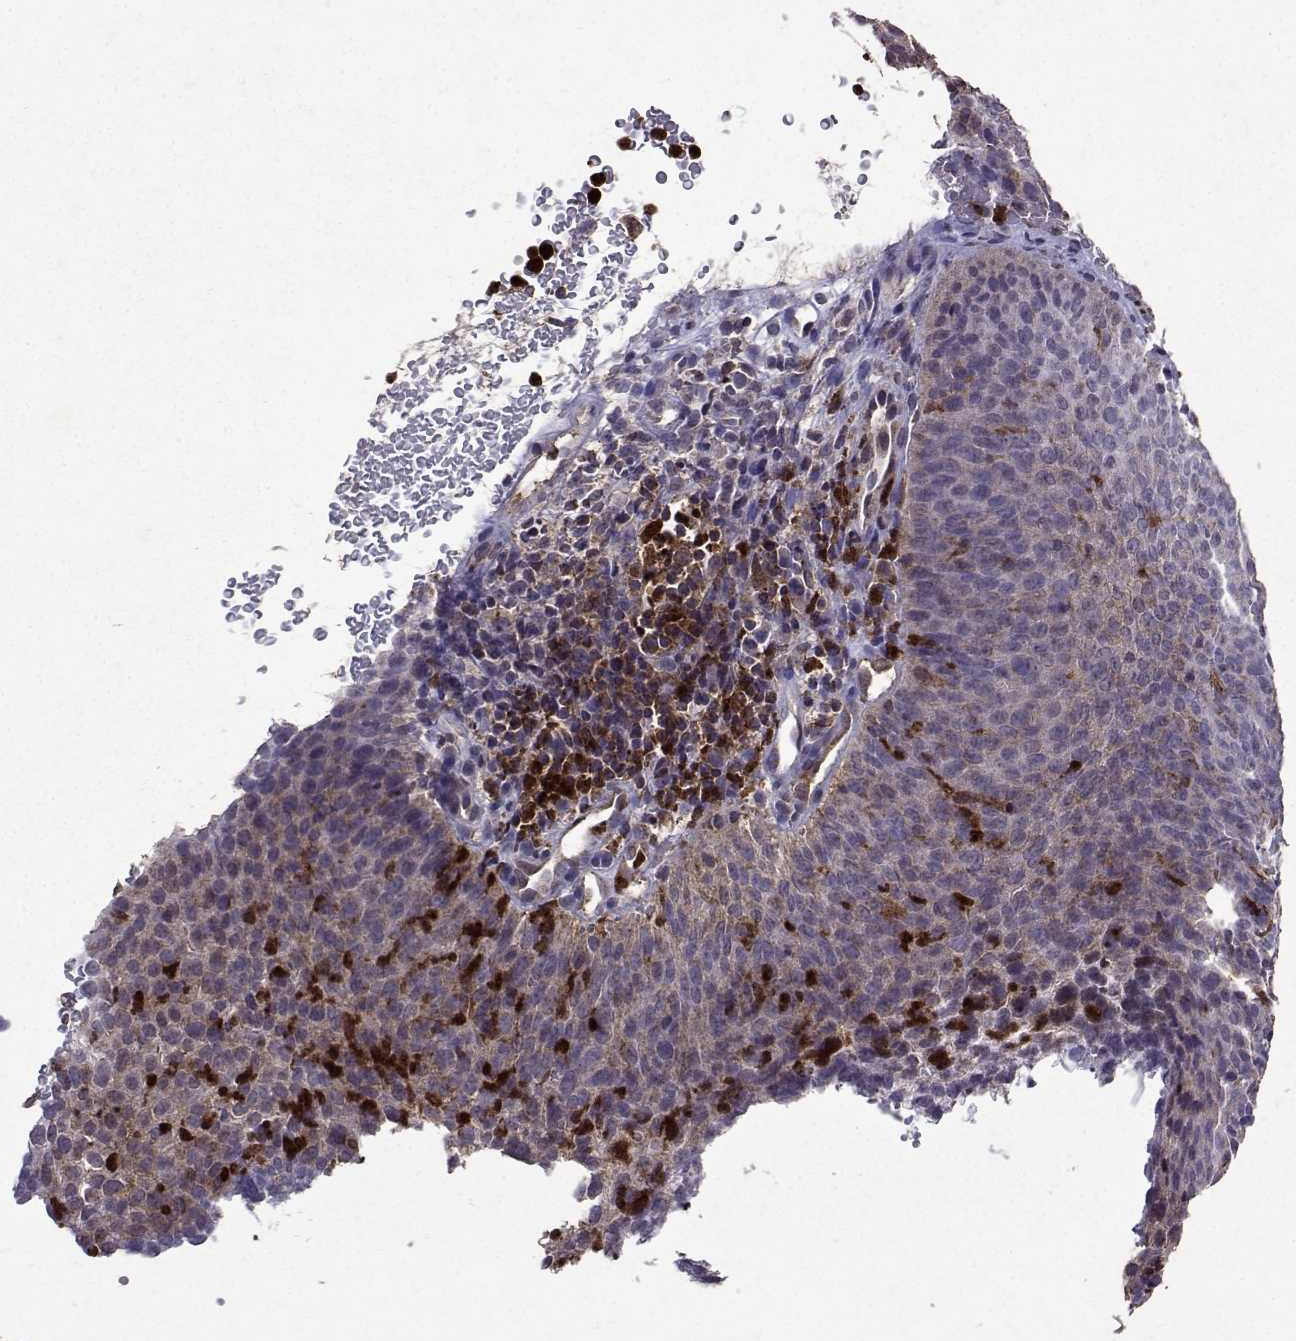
{"staining": {"intensity": "weak", "quantity": ">75%", "location": "cytoplasmic/membranous"}, "tissue": "cervical cancer", "cell_type": "Tumor cells", "image_type": "cancer", "snomed": [{"axis": "morphology", "description": "Squamous cell carcinoma, NOS"}, {"axis": "topography", "description": "Cervix"}], "caption": "IHC histopathology image of human cervical cancer stained for a protein (brown), which shows low levels of weak cytoplasmic/membranous positivity in about >75% of tumor cells.", "gene": "APAF1", "patient": {"sex": "female", "age": 35}}